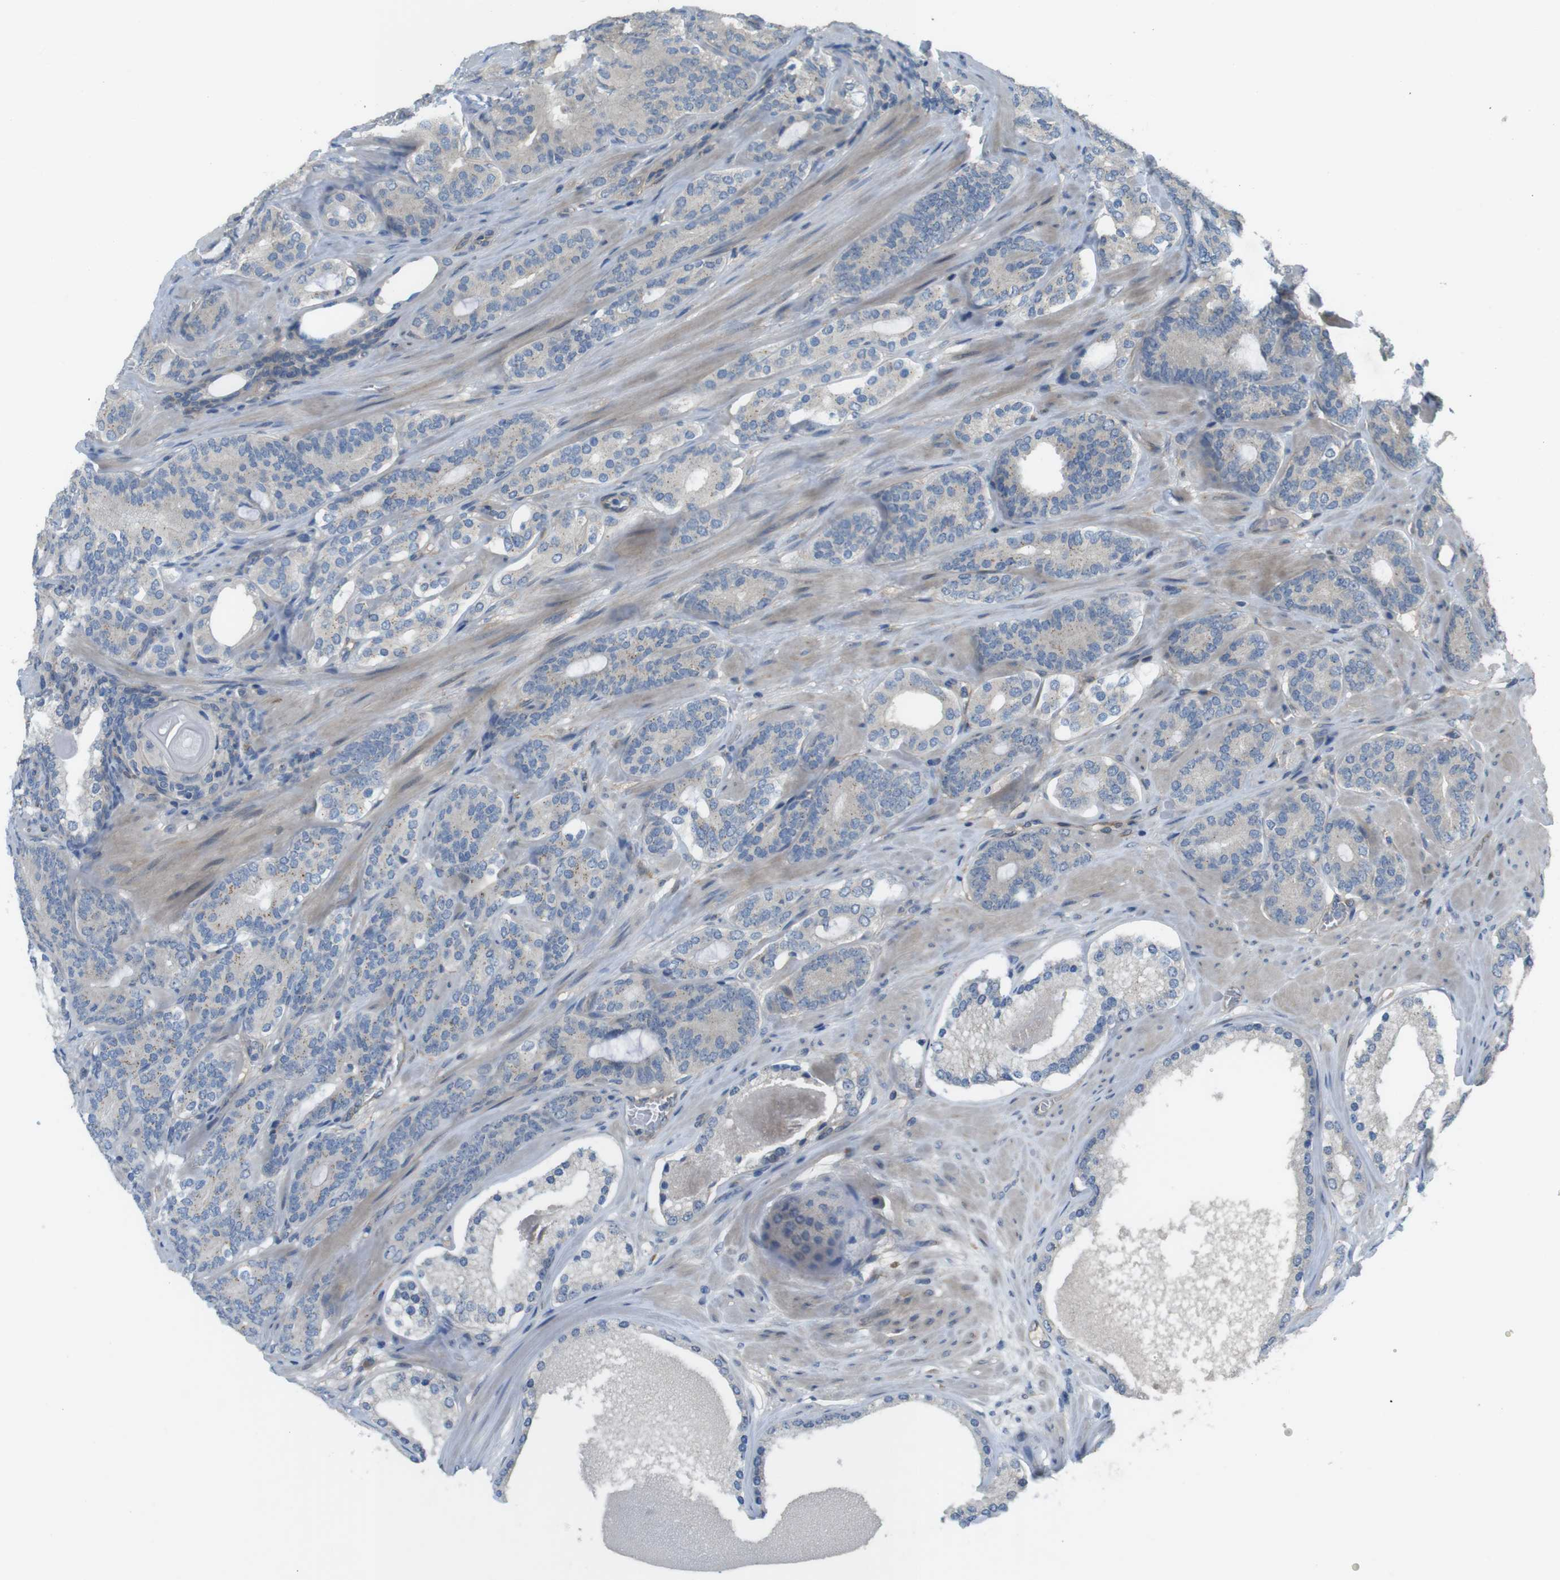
{"staining": {"intensity": "negative", "quantity": "none", "location": "none"}, "tissue": "prostate cancer", "cell_type": "Tumor cells", "image_type": "cancer", "snomed": [{"axis": "morphology", "description": "Adenocarcinoma, Low grade"}, {"axis": "topography", "description": "Prostate"}], "caption": "High power microscopy micrograph of an immunohistochemistry histopathology image of prostate adenocarcinoma (low-grade), revealing no significant expression in tumor cells.", "gene": "ABHD15", "patient": {"sex": "male", "age": 63}}